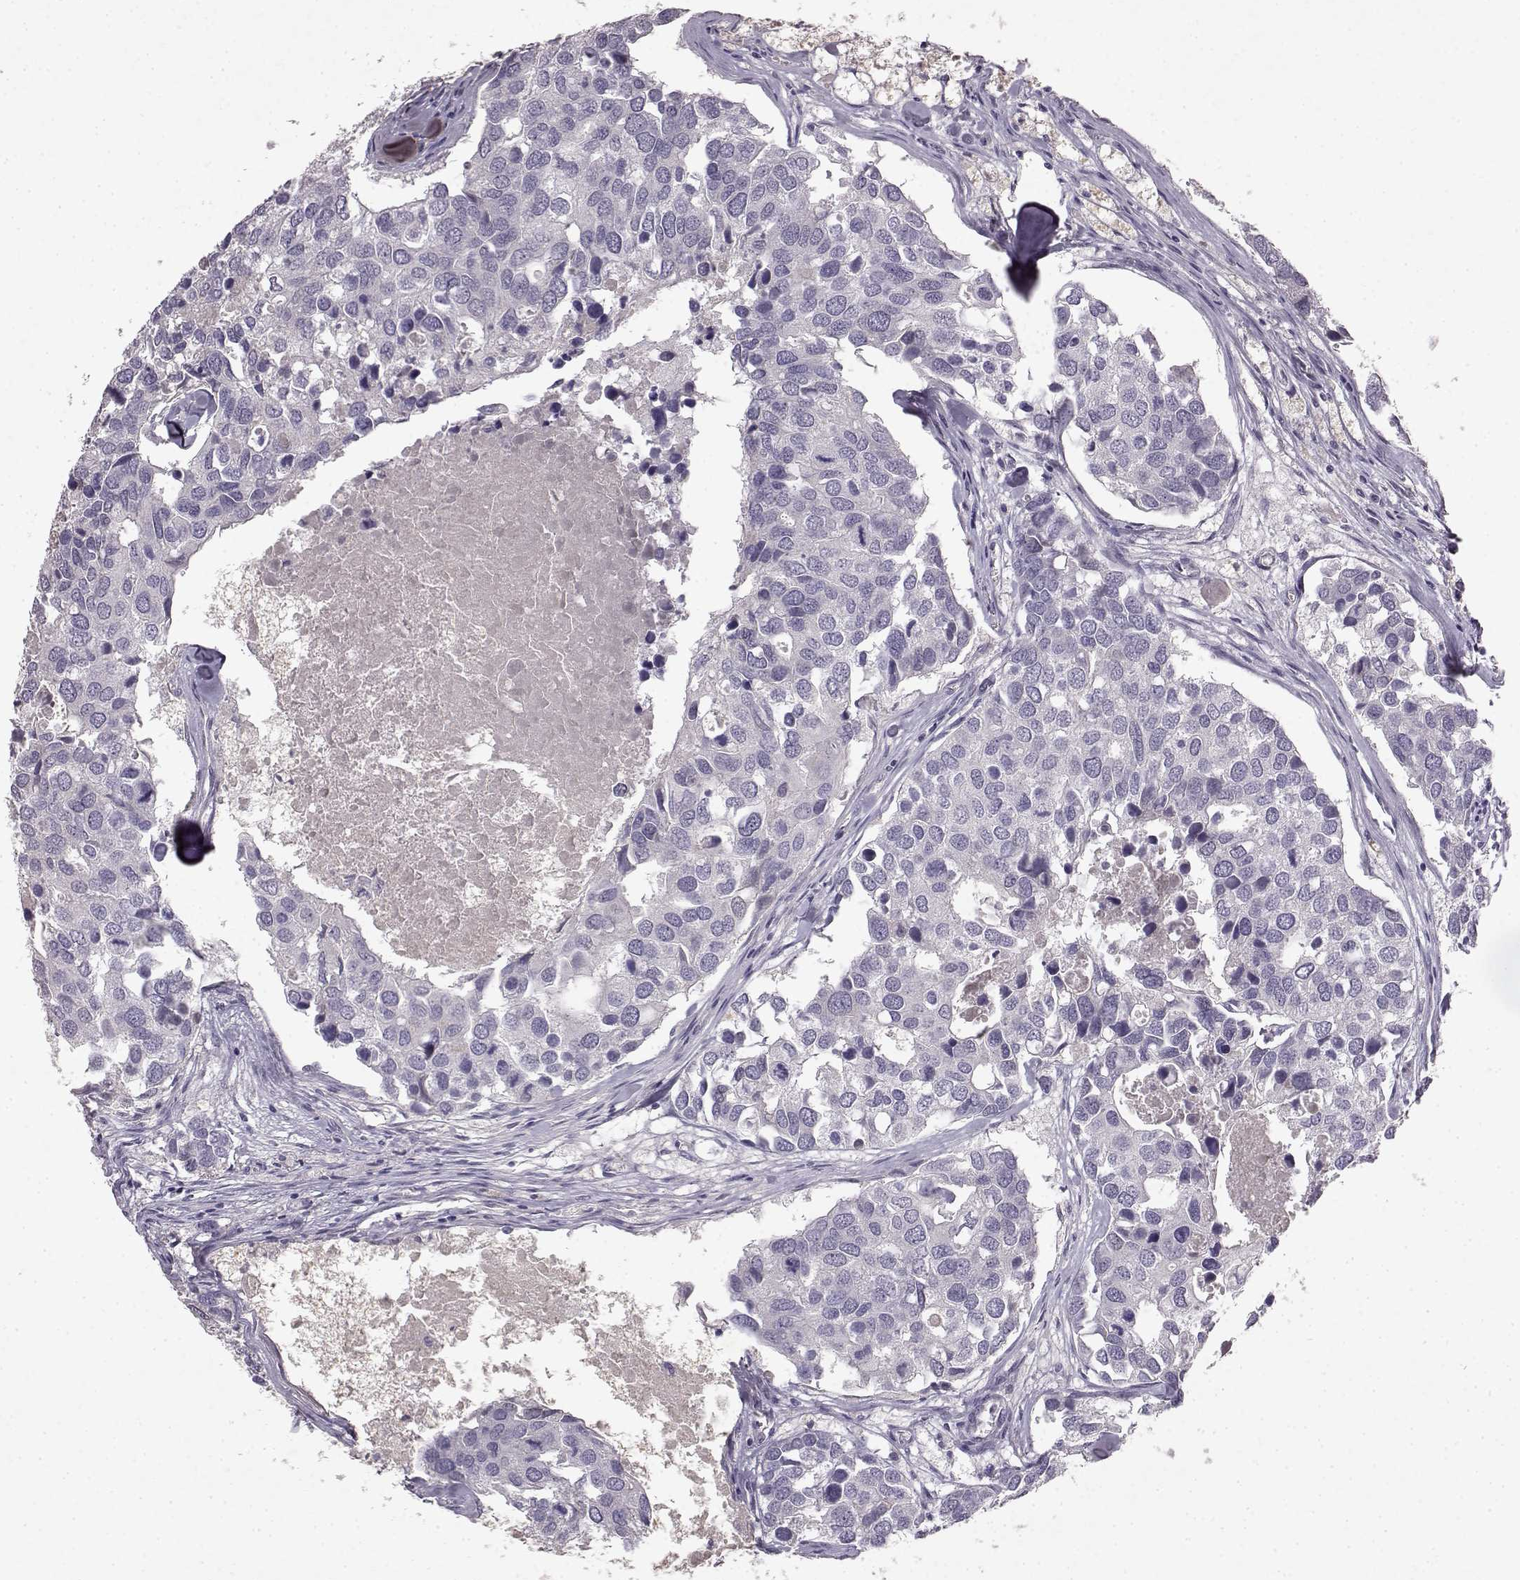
{"staining": {"intensity": "negative", "quantity": "none", "location": "none"}, "tissue": "breast cancer", "cell_type": "Tumor cells", "image_type": "cancer", "snomed": [{"axis": "morphology", "description": "Duct carcinoma"}, {"axis": "topography", "description": "Breast"}], "caption": "Immunohistochemistry (IHC) image of human intraductal carcinoma (breast) stained for a protein (brown), which reveals no expression in tumor cells. The staining was performed using DAB (3,3'-diaminobenzidine) to visualize the protein expression in brown, while the nuclei were stained in blue with hematoxylin (Magnification: 20x).", "gene": "SPAG17", "patient": {"sex": "female", "age": 83}}